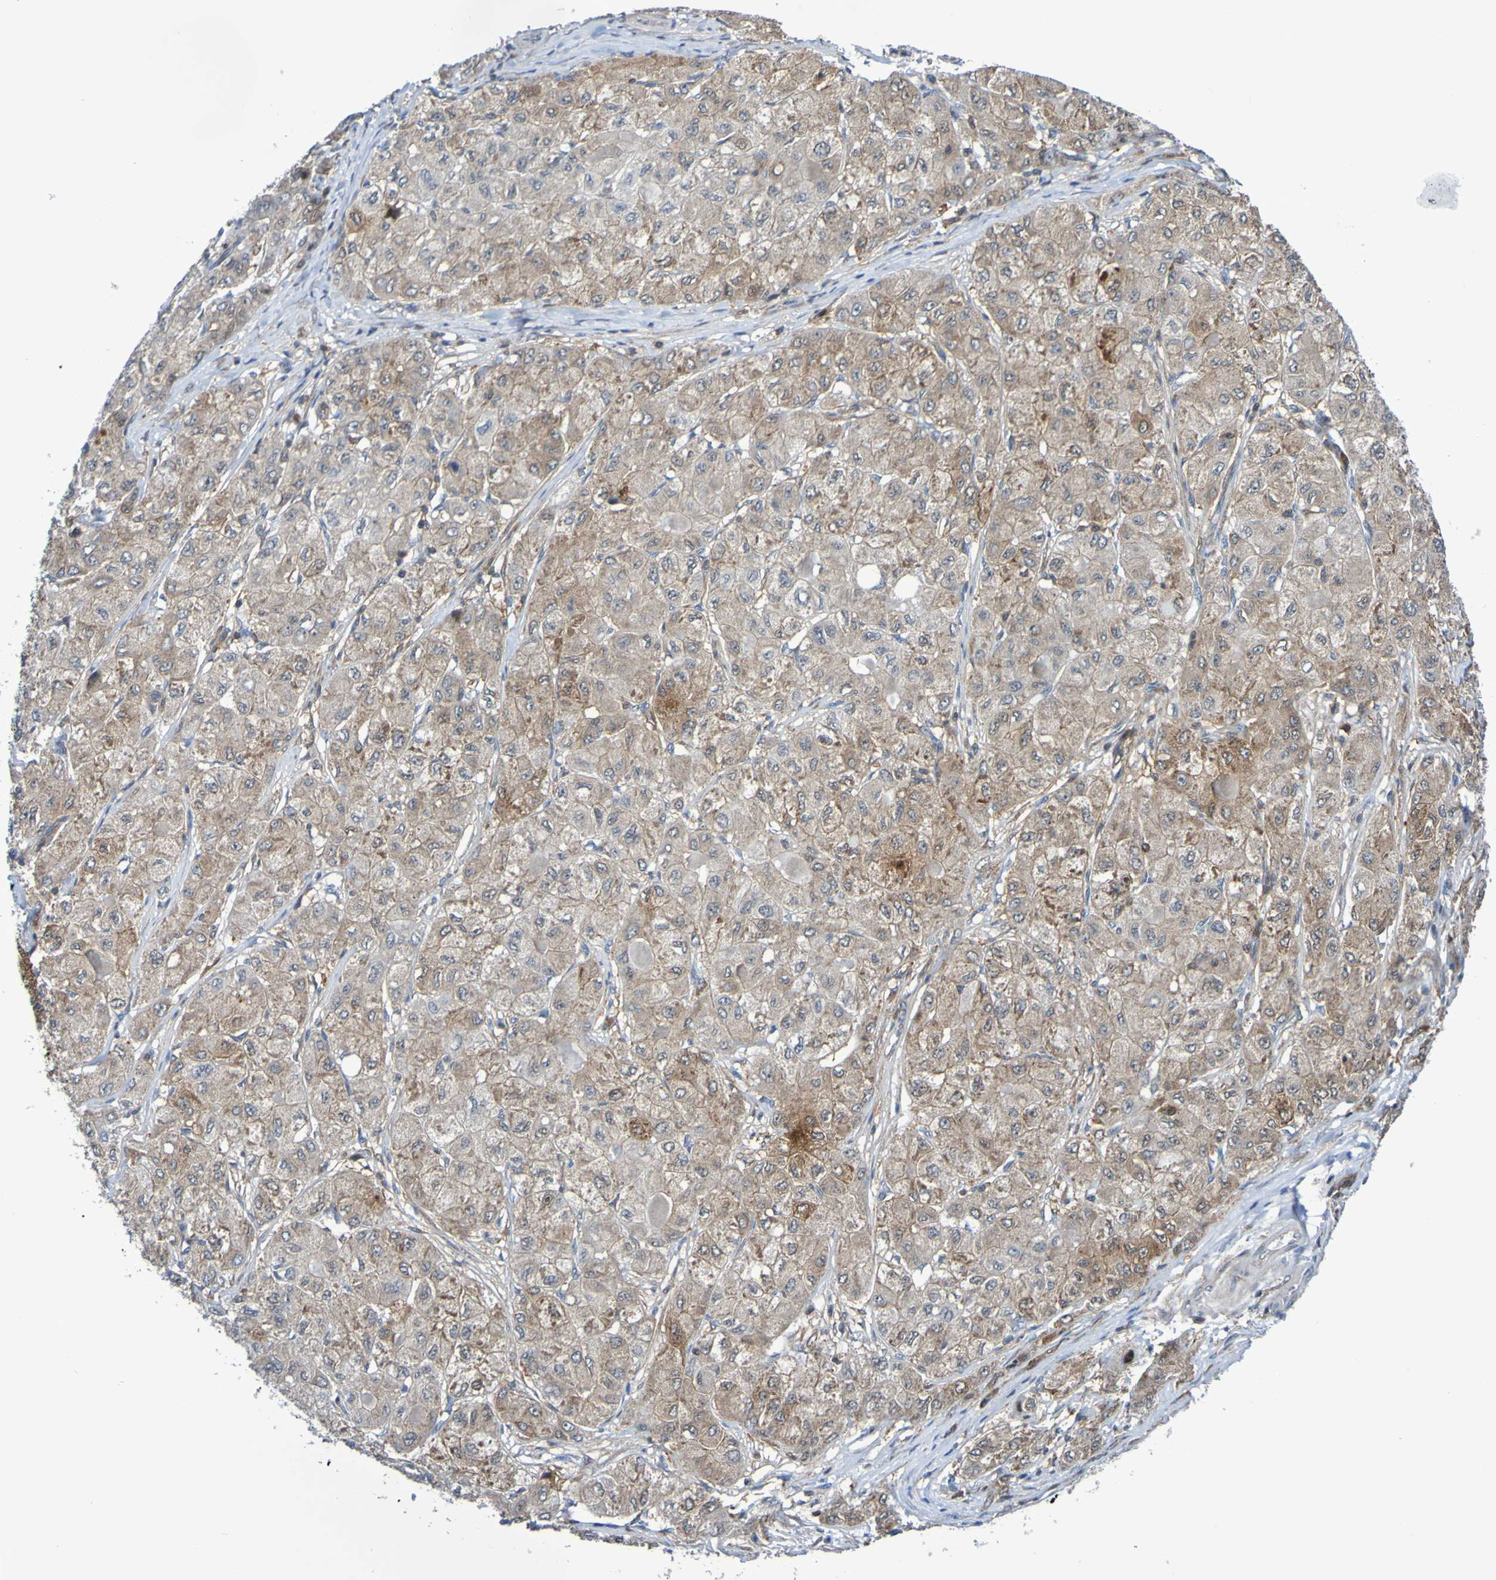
{"staining": {"intensity": "weak", "quantity": "25%-75%", "location": "cytoplasmic/membranous"}, "tissue": "liver cancer", "cell_type": "Tumor cells", "image_type": "cancer", "snomed": [{"axis": "morphology", "description": "Carcinoma, Hepatocellular, NOS"}, {"axis": "topography", "description": "Liver"}], "caption": "Protein analysis of liver cancer tissue shows weak cytoplasmic/membranous expression in approximately 25%-75% of tumor cells. The protein of interest is stained brown, and the nuclei are stained in blue (DAB IHC with brightfield microscopy, high magnification).", "gene": "ATIC", "patient": {"sex": "male", "age": 80}}